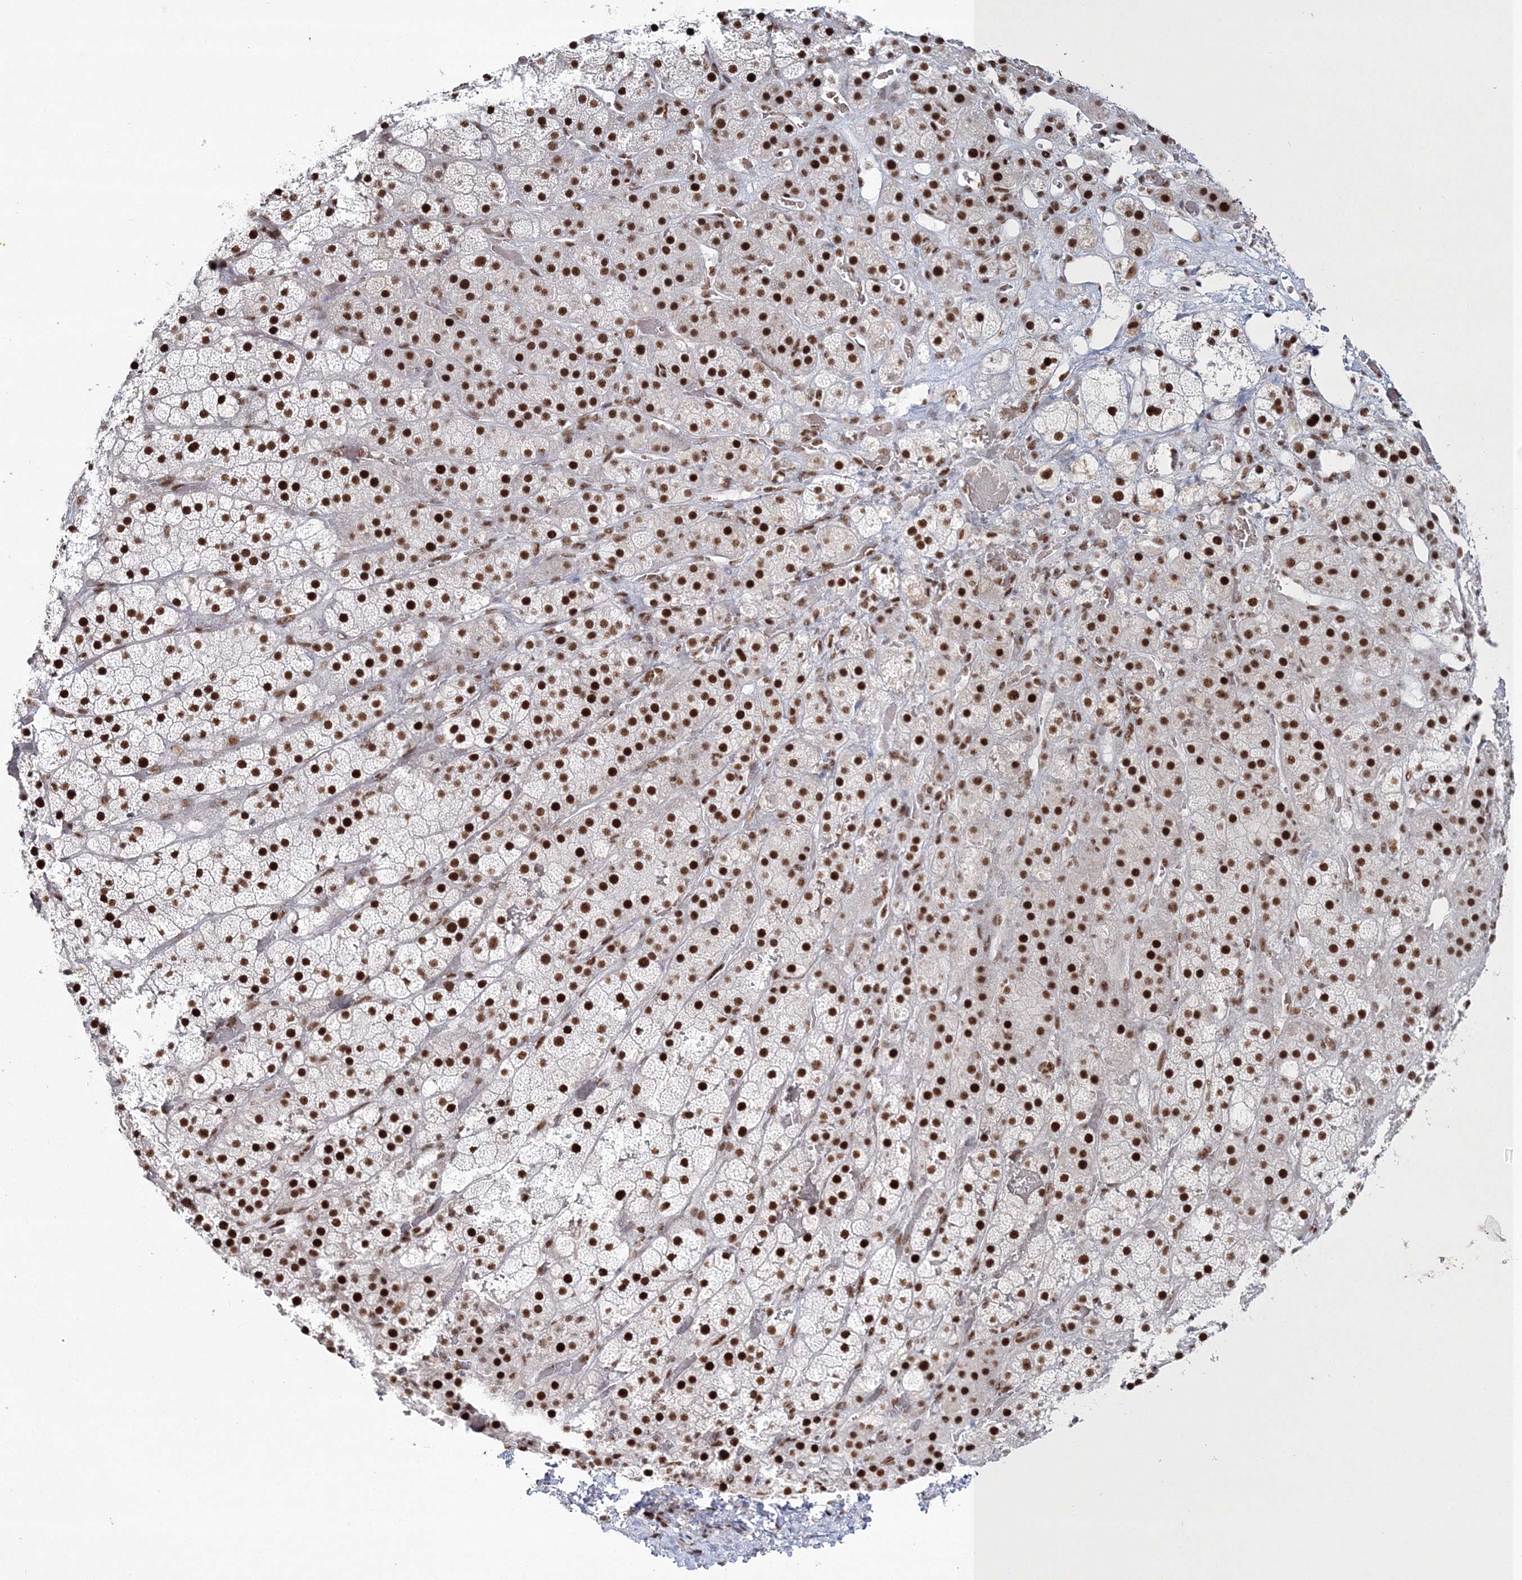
{"staining": {"intensity": "strong", "quantity": ">75%", "location": "nuclear"}, "tissue": "adrenal gland", "cell_type": "Glandular cells", "image_type": "normal", "snomed": [{"axis": "morphology", "description": "Normal tissue, NOS"}, {"axis": "topography", "description": "Adrenal gland"}], "caption": "Protein analysis of benign adrenal gland shows strong nuclear positivity in about >75% of glandular cells. Nuclei are stained in blue.", "gene": "ENSG00000290315", "patient": {"sex": "male", "age": 57}}